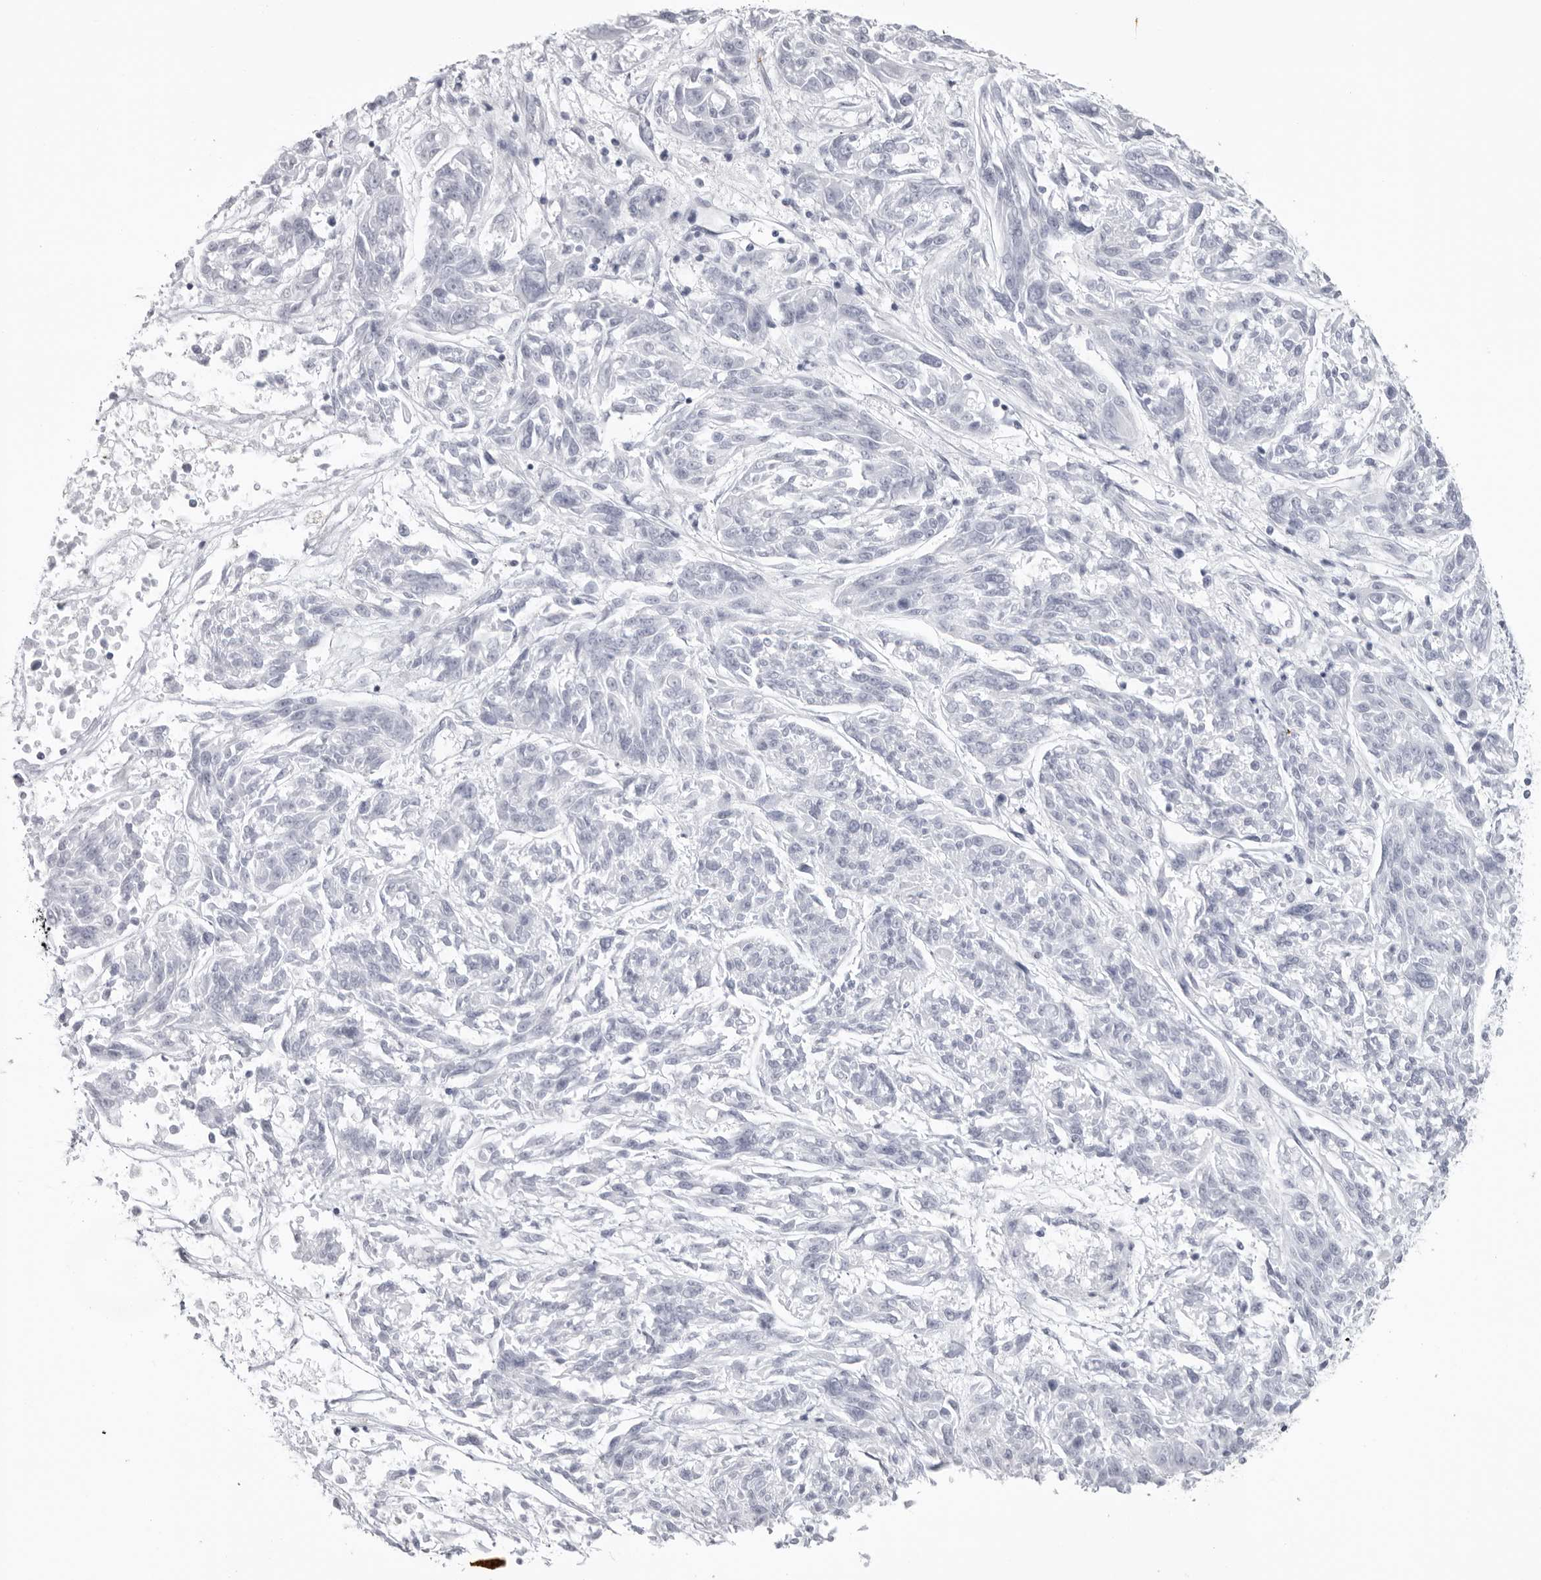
{"staining": {"intensity": "negative", "quantity": "none", "location": "none"}, "tissue": "melanoma", "cell_type": "Tumor cells", "image_type": "cancer", "snomed": [{"axis": "morphology", "description": "Malignant melanoma, NOS"}, {"axis": "topography", "description": "Skin"}], "caption": "High magnification brightfield microscopy of melanoma stained with DAB (3,3'-diaminobenzidine) (brown) and counterstained with hematoxylin (blue): tumor cells show no significant positivity. (DAB immunohistochemistry (IHC), high magnification).", "gene": "KLK9", "patient": {"sex": "male", "age": 53}}